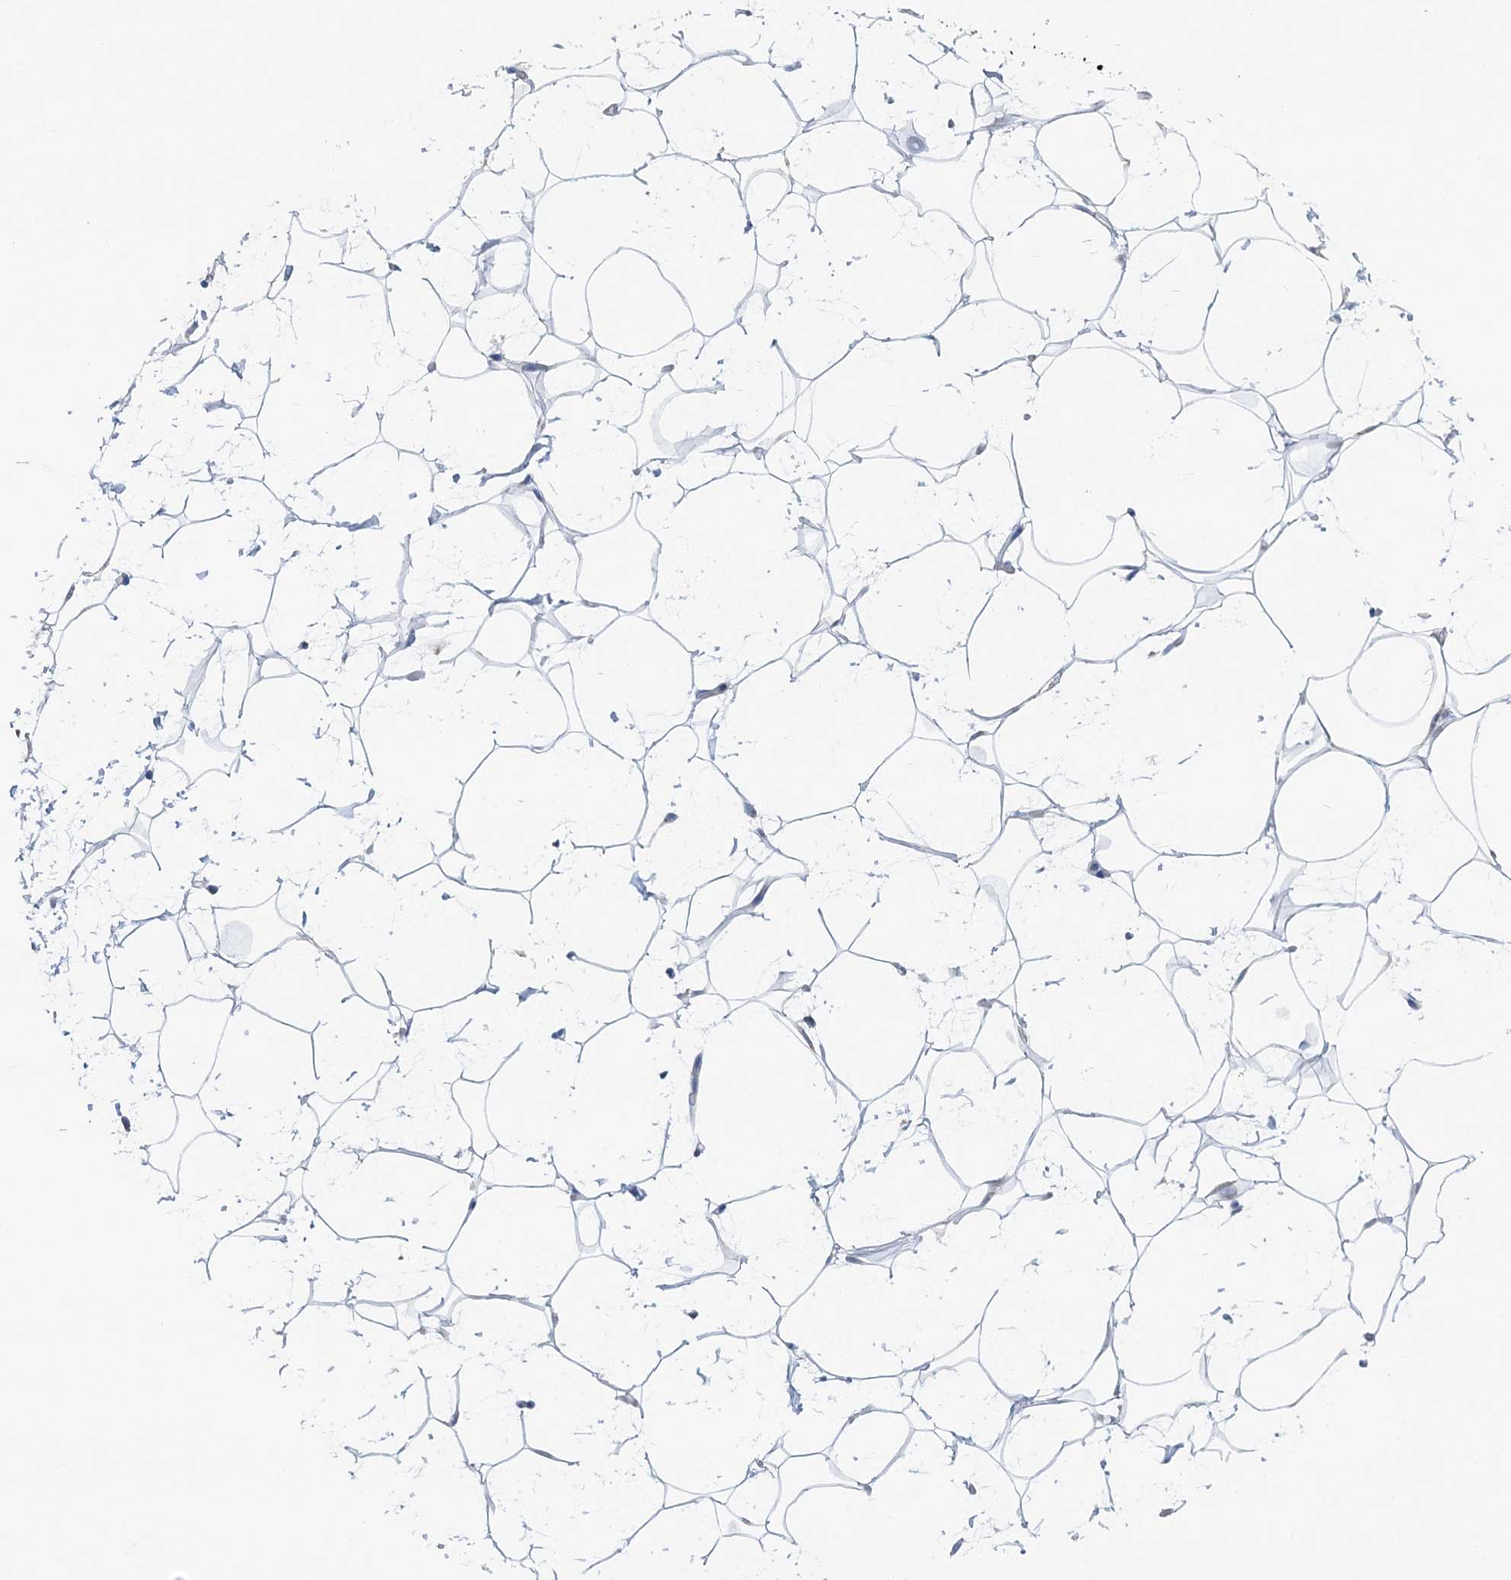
{"staining": {"intensity": "negative", "quantity": "none", "location": "none"}, "tissue": "adipose tissue", "cell_type": "Adipocytes", "image_type": "normal", "snomed": [{"axis": "morphology", "description": "Normal tissue, NOS"}, {"axis": "topography", "description": "Breast"}], "caption": "DAB immunohistochemical staining of normal adipose tissue demonstrates no significant expression in adipocytes. The staining is performed using DAB brown chromogen with nuclei counter-stained in using hematoxylin.", "gene": "RNF150", "patient": {"sex": "female", "age": 26}}